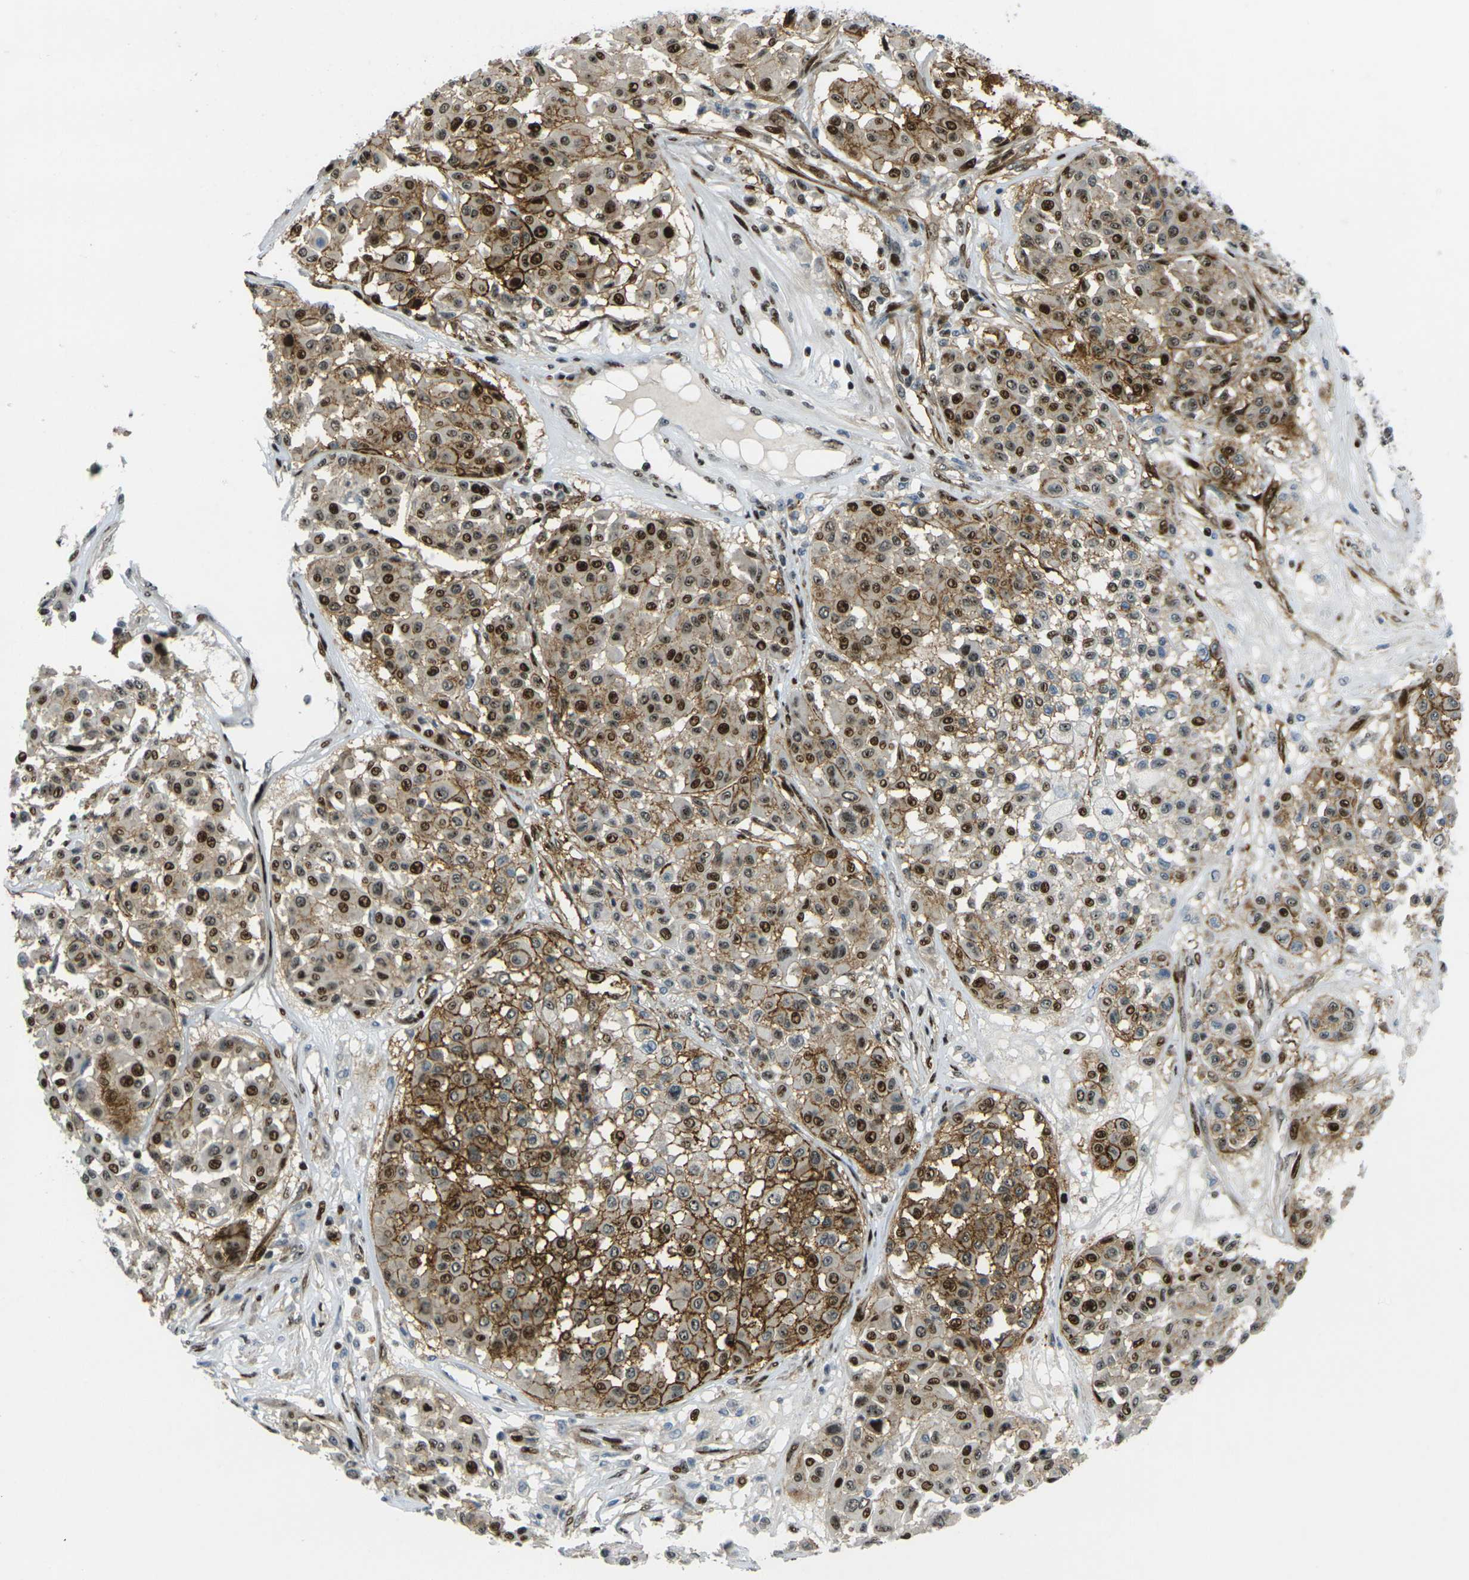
{"staining": {"intensity": "strong", "quantity": ">75%", "location": "cytoplasmic/membranous,nuclear"}, "tissue": "melanoma", "cell_type": "Tumor cells", "image_type": "cancer", "snomed": [{"axis": "morphology", "description": "Malignant melanoma, Metastatic site"}, {"axis": "topography", "description": "Soft tissue"}], "caption": "Protein analysis of malignant melanoma (metastatic site) tissue reveals strong cytoplasmic/membranous and nuclear expression in approximately >75% of tumor cells.", "gene": "UBE2C", "patient": {"sex": "male", "age": 41}}